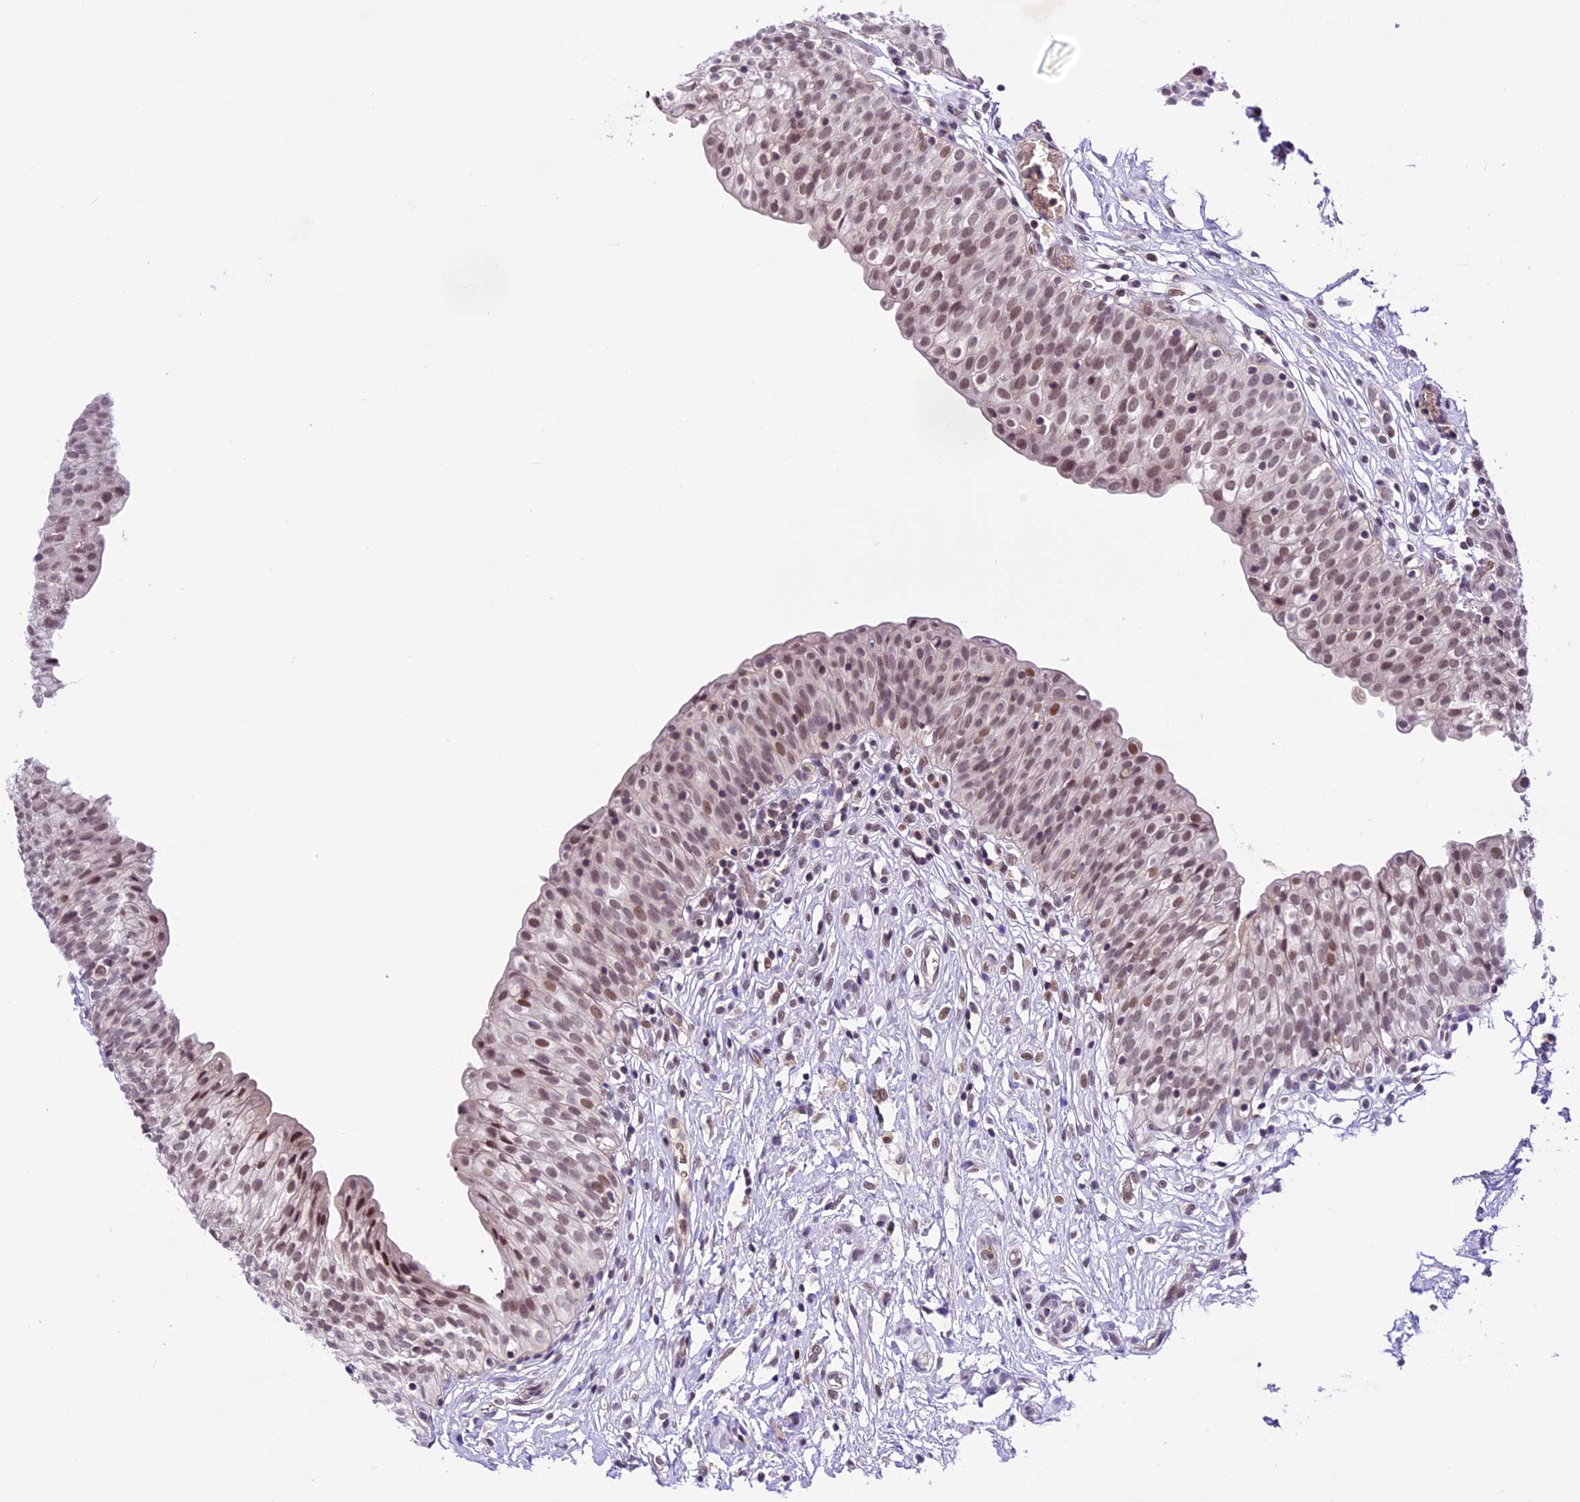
{"staining": {"intensity": "moderate", "quantity": ">75%", "location": "nuclear"}, "tissue": "urinary bladder", "cell_type": "Urothelial cells", "image_type": "normal", "snomed": [{"axis": "morphology", "description": "Normal tissue, NOS"}, {"axis": "topography", "description": "Urinary bladder"}], "caption": "Urothelial cells reveal moderate nuclear expression in about >75% of cells in normal urinary bladder.", "gene": "SHKBP1", "patient": {"sex": "male", "age": 55}}